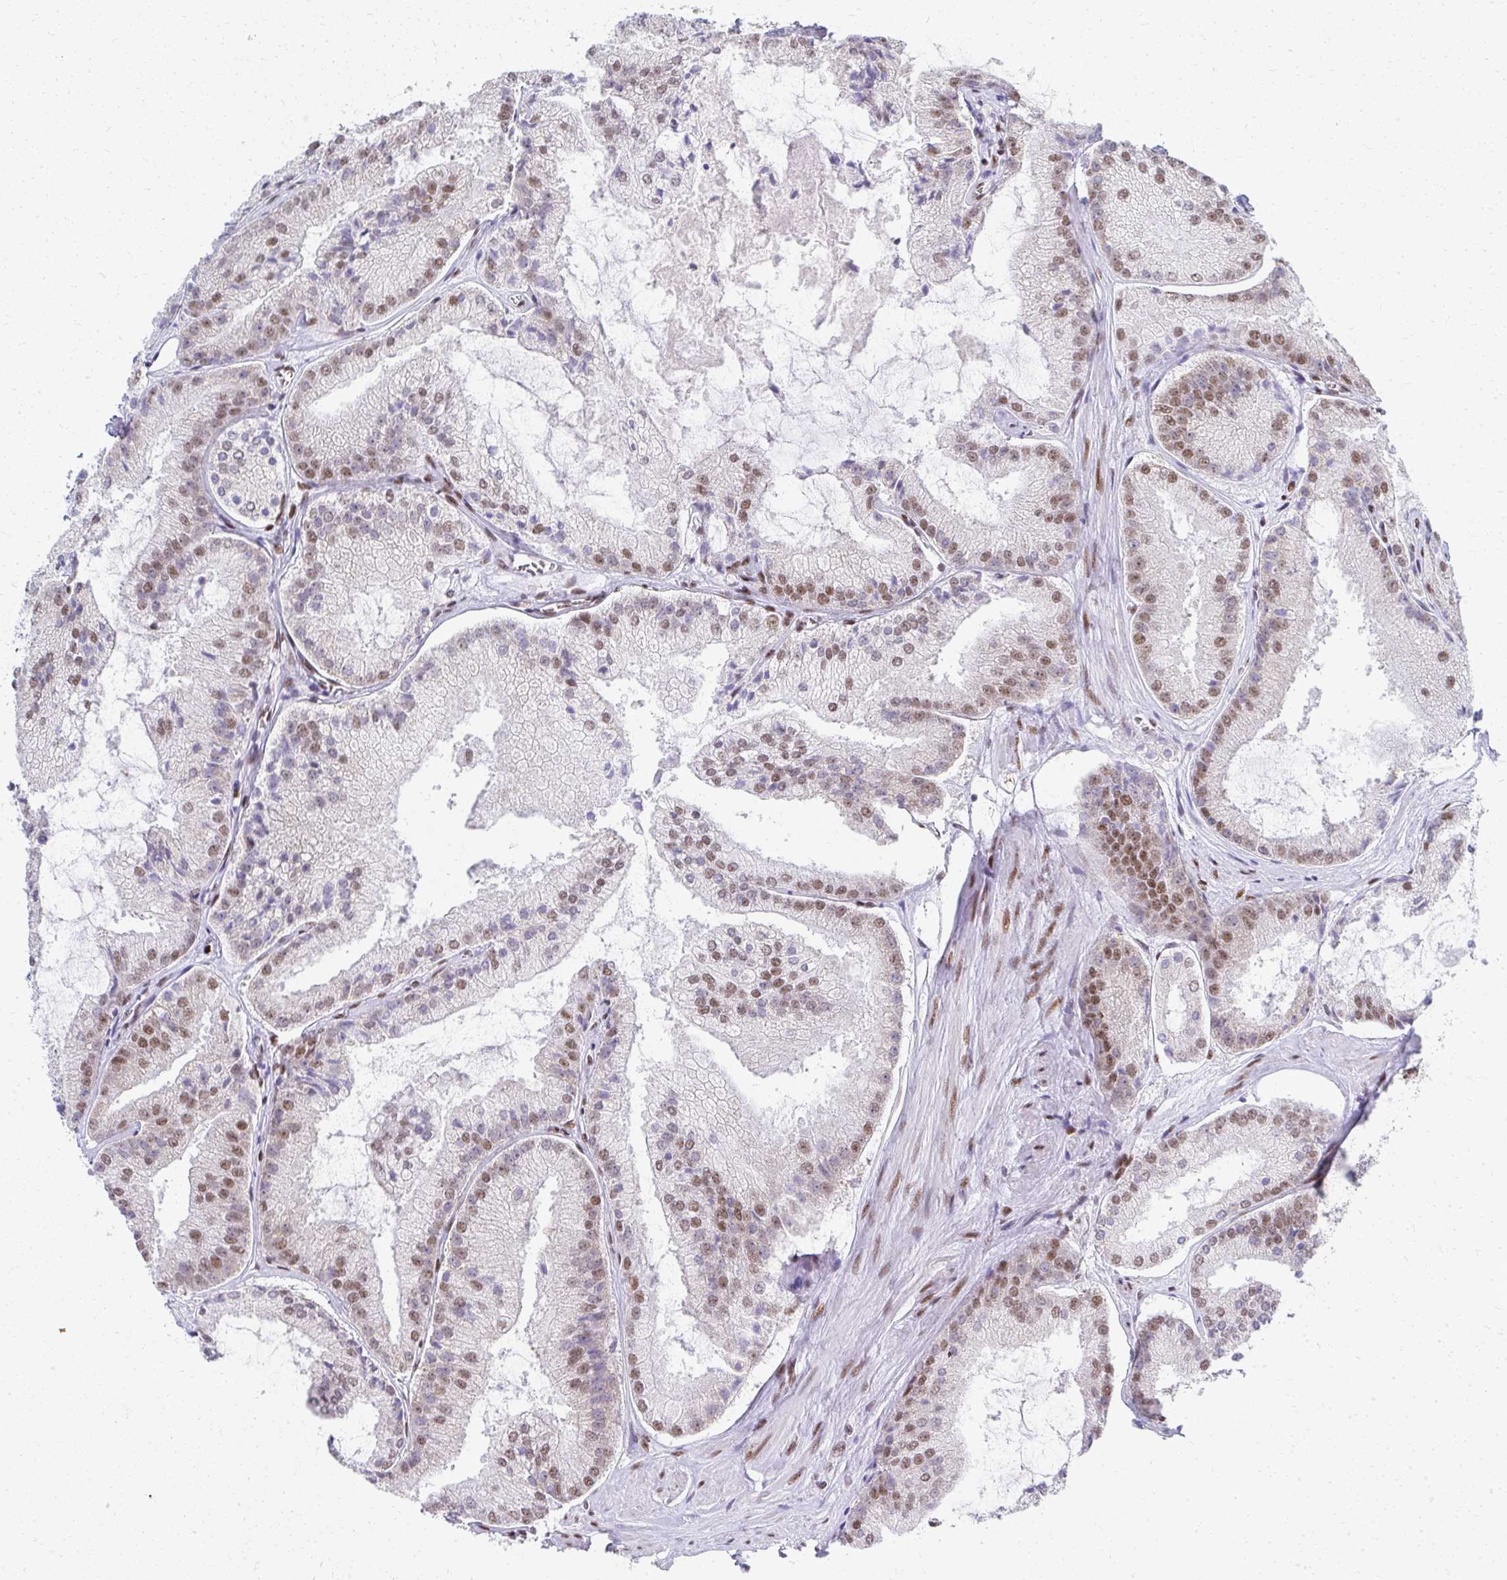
{"staining": {"intensity": "moderate", "quantity": "25%-75%", "location": "nuclear"}, "tissue": "prostate cancer", "cell_type": "Tumor cells", "image_type": "cancer", "snomed": [{"axis": "morphology", "description": "Adenocarcinoma, High grade"}, {"axis": "topography", "description": "Prostate"}], "caption": "Immunohistochemistry (DAB) staining of human adenocarcinoma (high-grade) (prostate) displays moderate nuclear protein expression in approximately 25%-75% of tumor cells.", "gene": "CREBBP", "patient": {"sex": "male", "age": 73}}